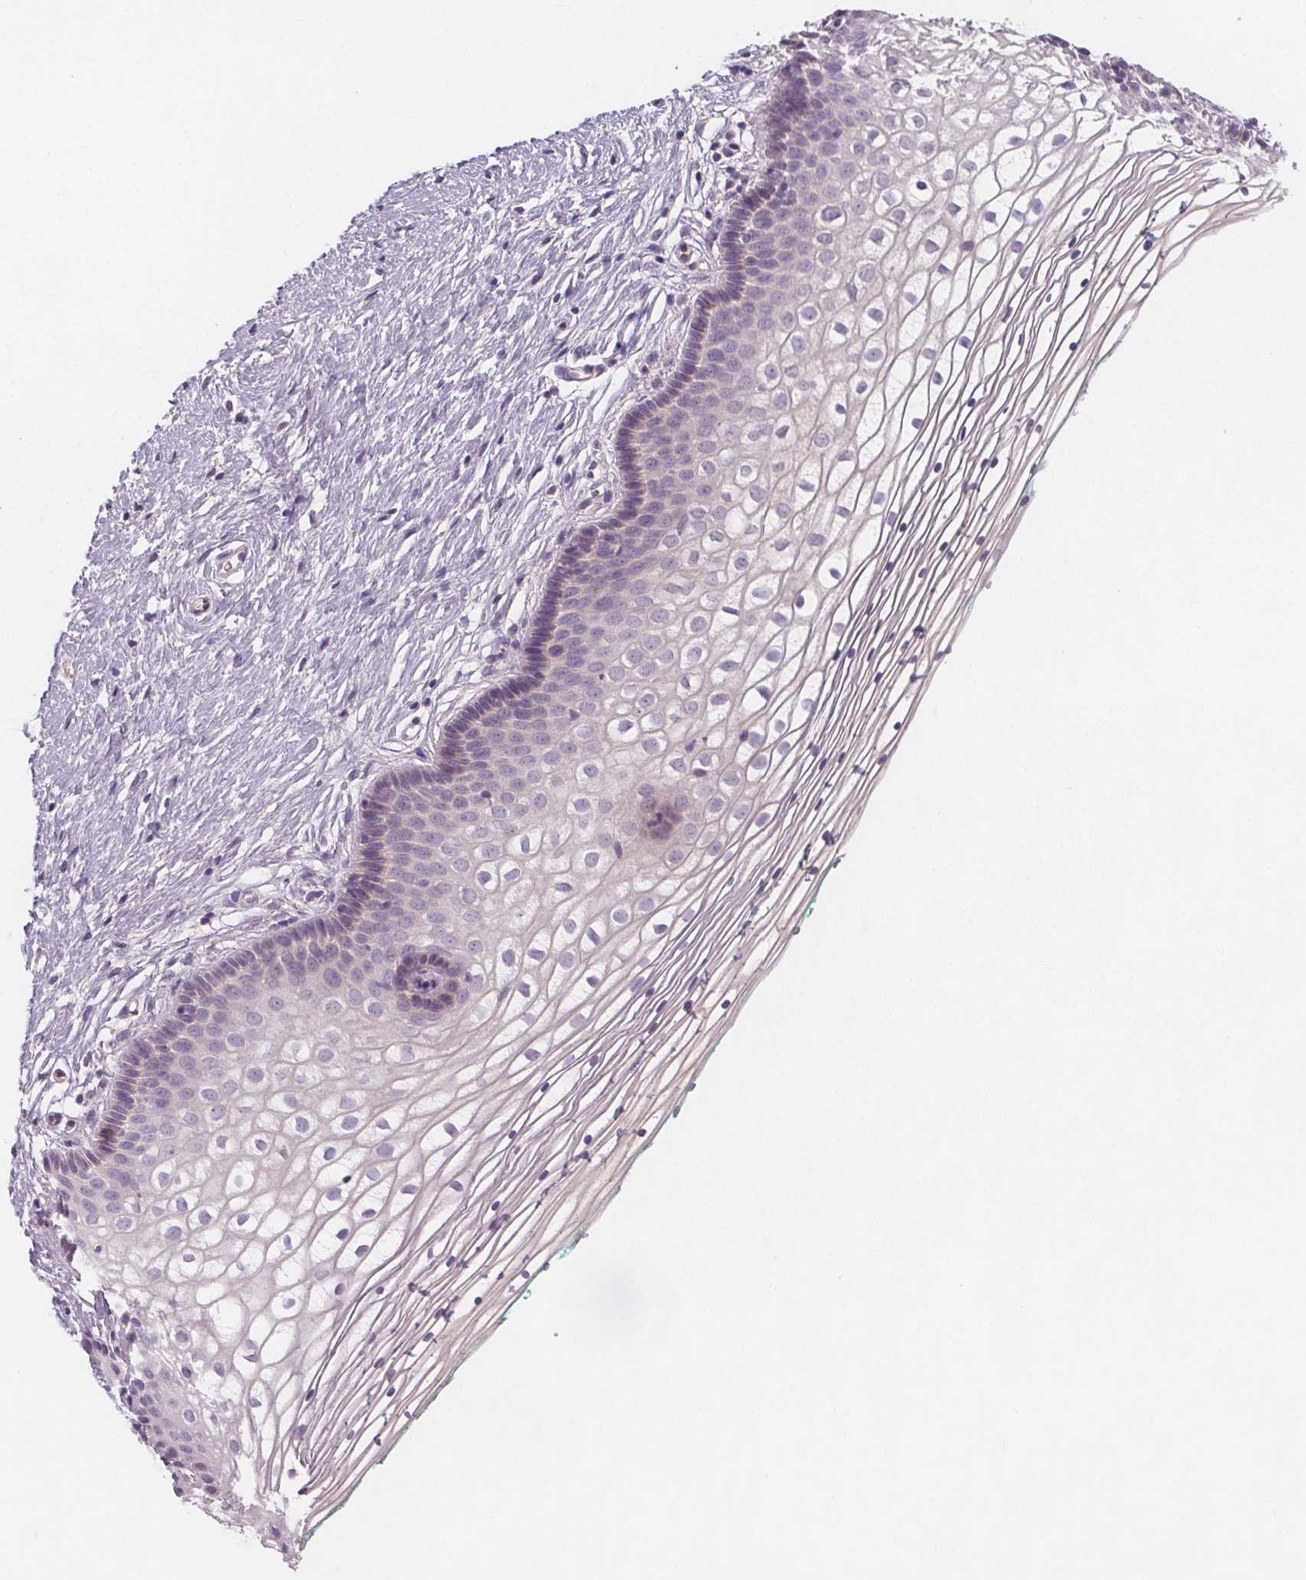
{"staining": {"intensity": "negative", "quantity": "none", "location": "none"}, "tissue": "vagina", "cell_type": "Squamous epithelial cells", "image_type": "normal", "snomed": [{"axis": "morphology", "description": "Normal tissue, NOS"}, {"axis": "topography", "description": "Vagina"}], "caption": "Protein analysis of normal vagina demonstrates no significant expression in squamous epithelial cells. (IHC, brightfield microscopy, high magnification).", "gene": "VNN1", "patient": {"sex": "female", "age": 36}}